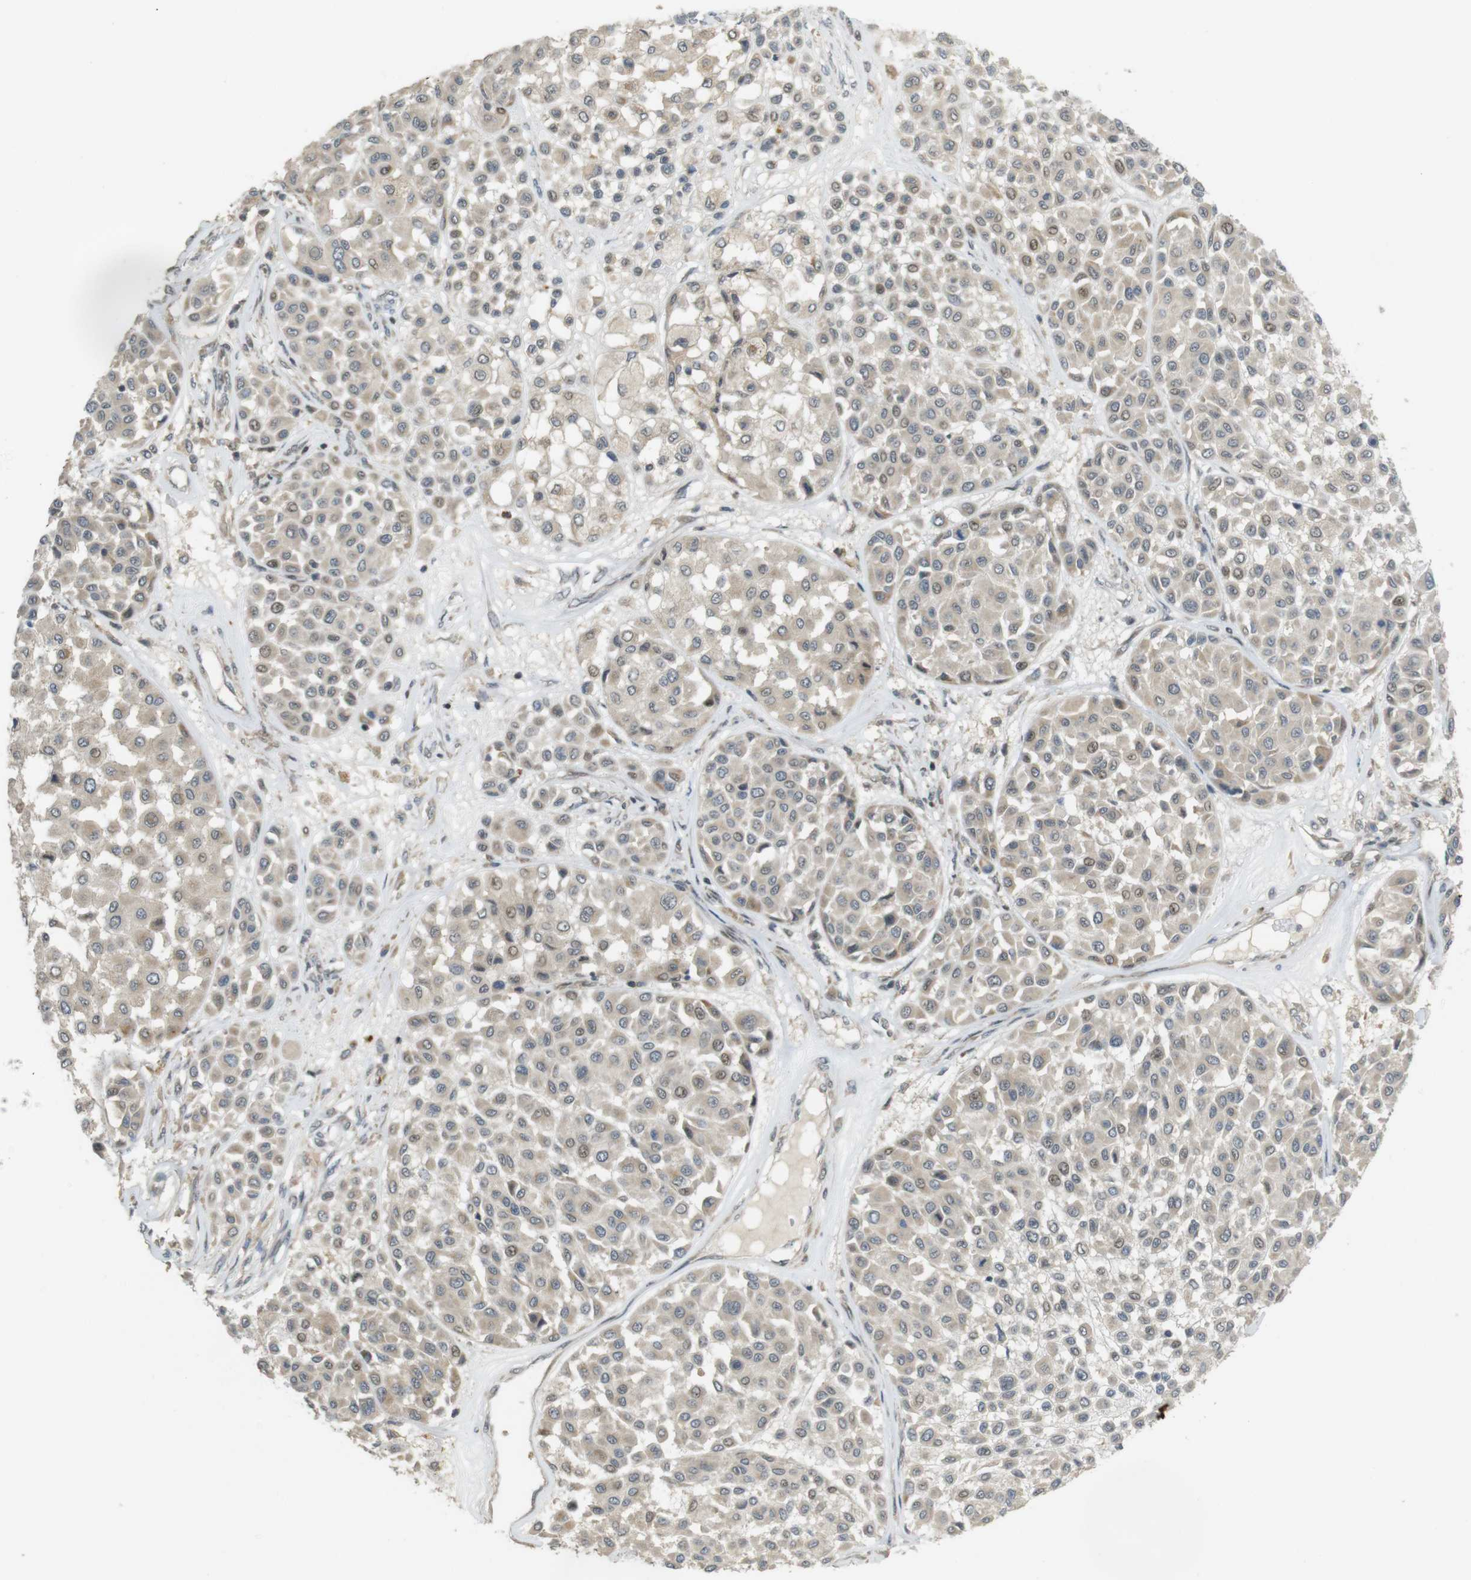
{"staining": {"intensity": "weak", "quantity": ">75%", "location": "cytoplasmic/membranous,nuclear"}, "tissue": "melanoma", "cell_type": "Tumor cells", "image_type": "cancer", "snomed": [{"axis": "morphology", "description": "Malignant melanoma, Metastatic site"}, {"axis": "topography", "description": "Soft tissue"}], "caption": "The immunohistochemical stain labels weak cytoplasmic/membranous and nuclear expression in tumor cells of melanoma tissue. (IHC, brightfield microscopy, high magnification).", "gene": "TMX3", "patient": {"sex": "male", "age": 41}}